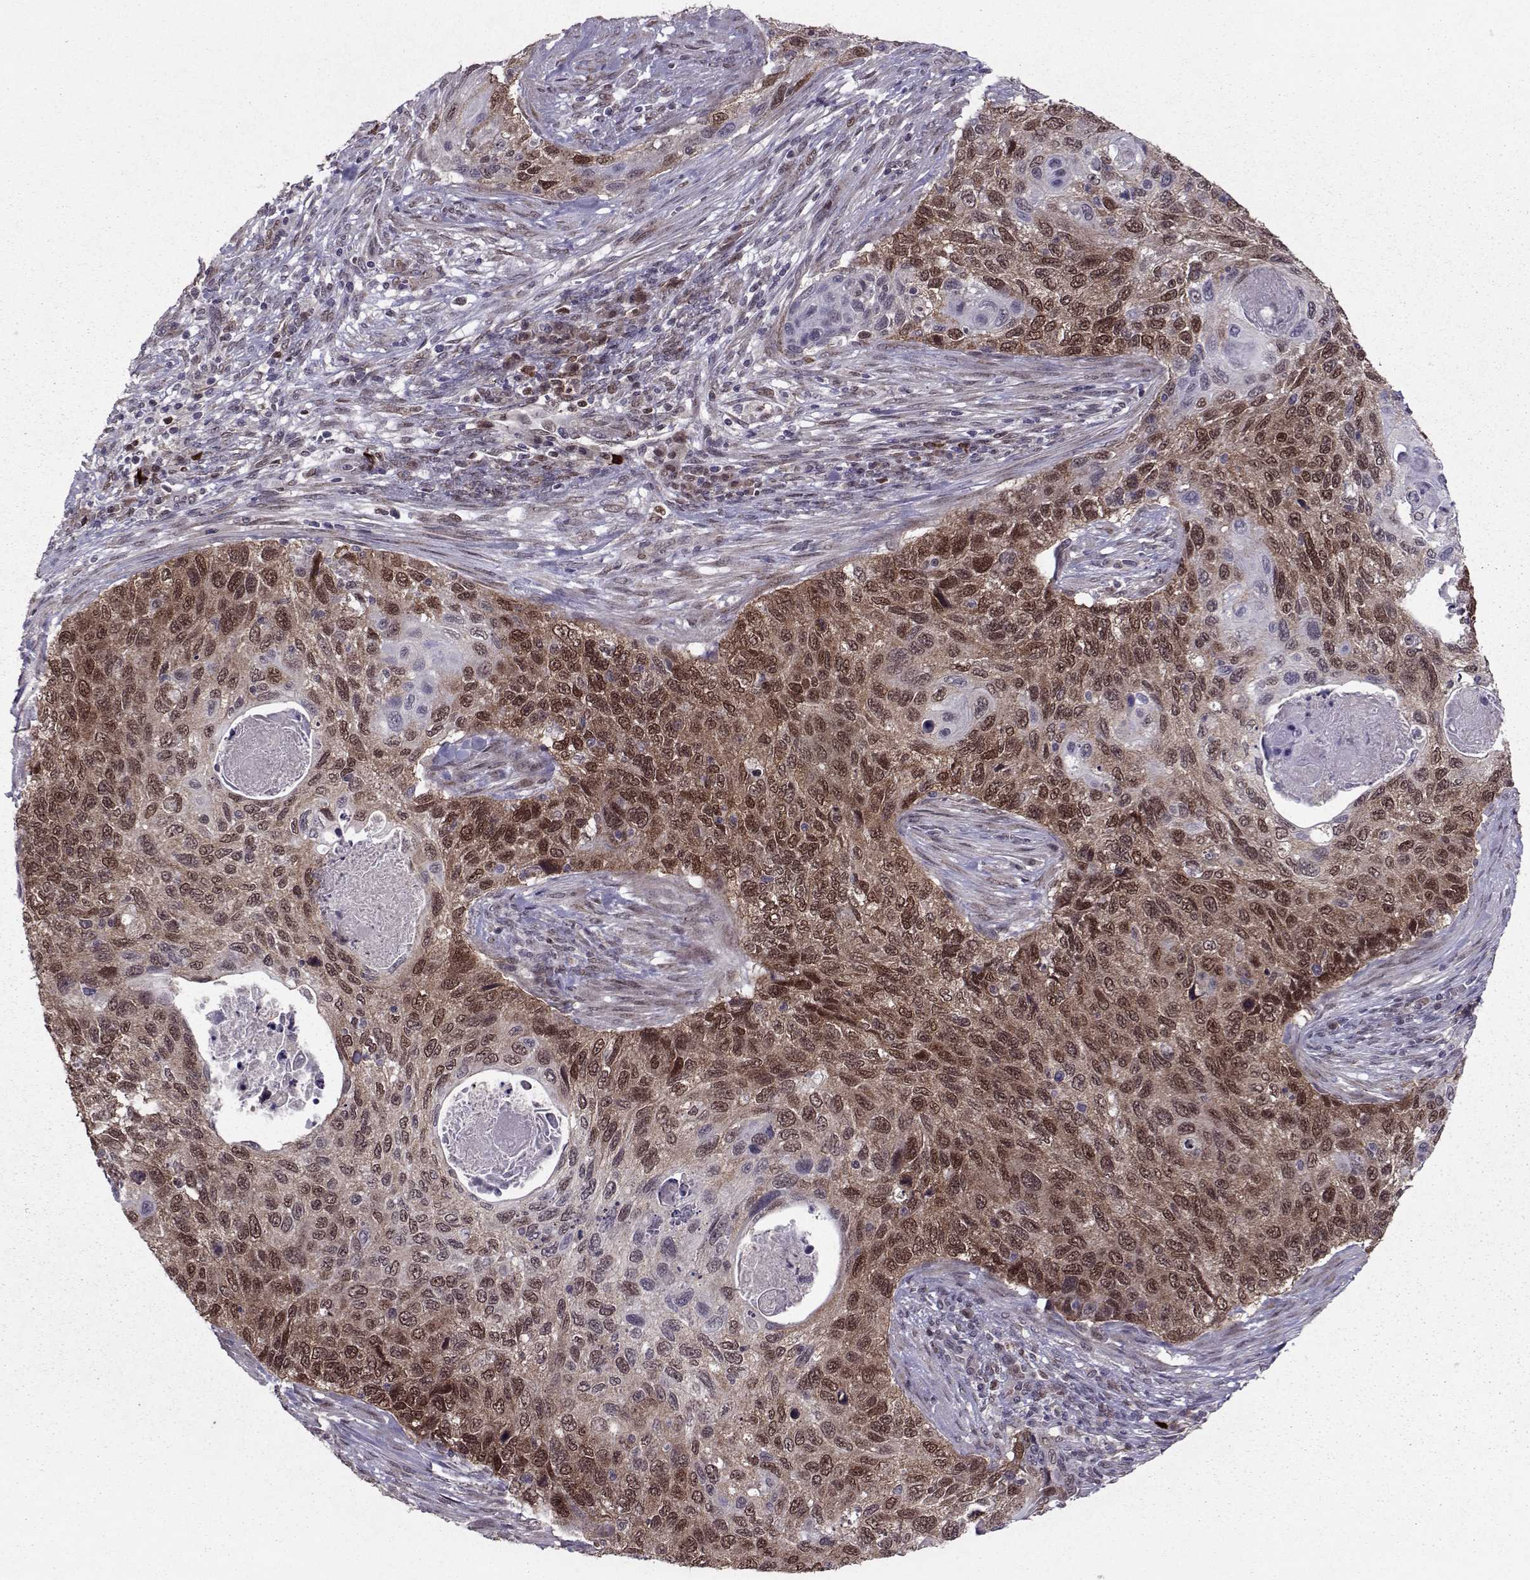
{"staining": {"intensity": "moderate", "quantity": "25%-75%", "location": "nuclear"}, "tissue": "cervical cancer", "cell_type": "Tumor cells", "image_type": "cancer", "snomed": [{"axis": "morphology", "description": "Squamous cell carcinoma, NOS"}, {"axis": "topography", "description": "Cervix"}], "caption": "DAB (3,3'-diaminobenzidine) immunohistochemical staining of human squamous cell carcinoma (cervical) shows moderate nuclear protein expression in approximately 25%-75% of tumor cells.", "gene": "CDK4", "patient": {"sex": "female", "age": 70}}